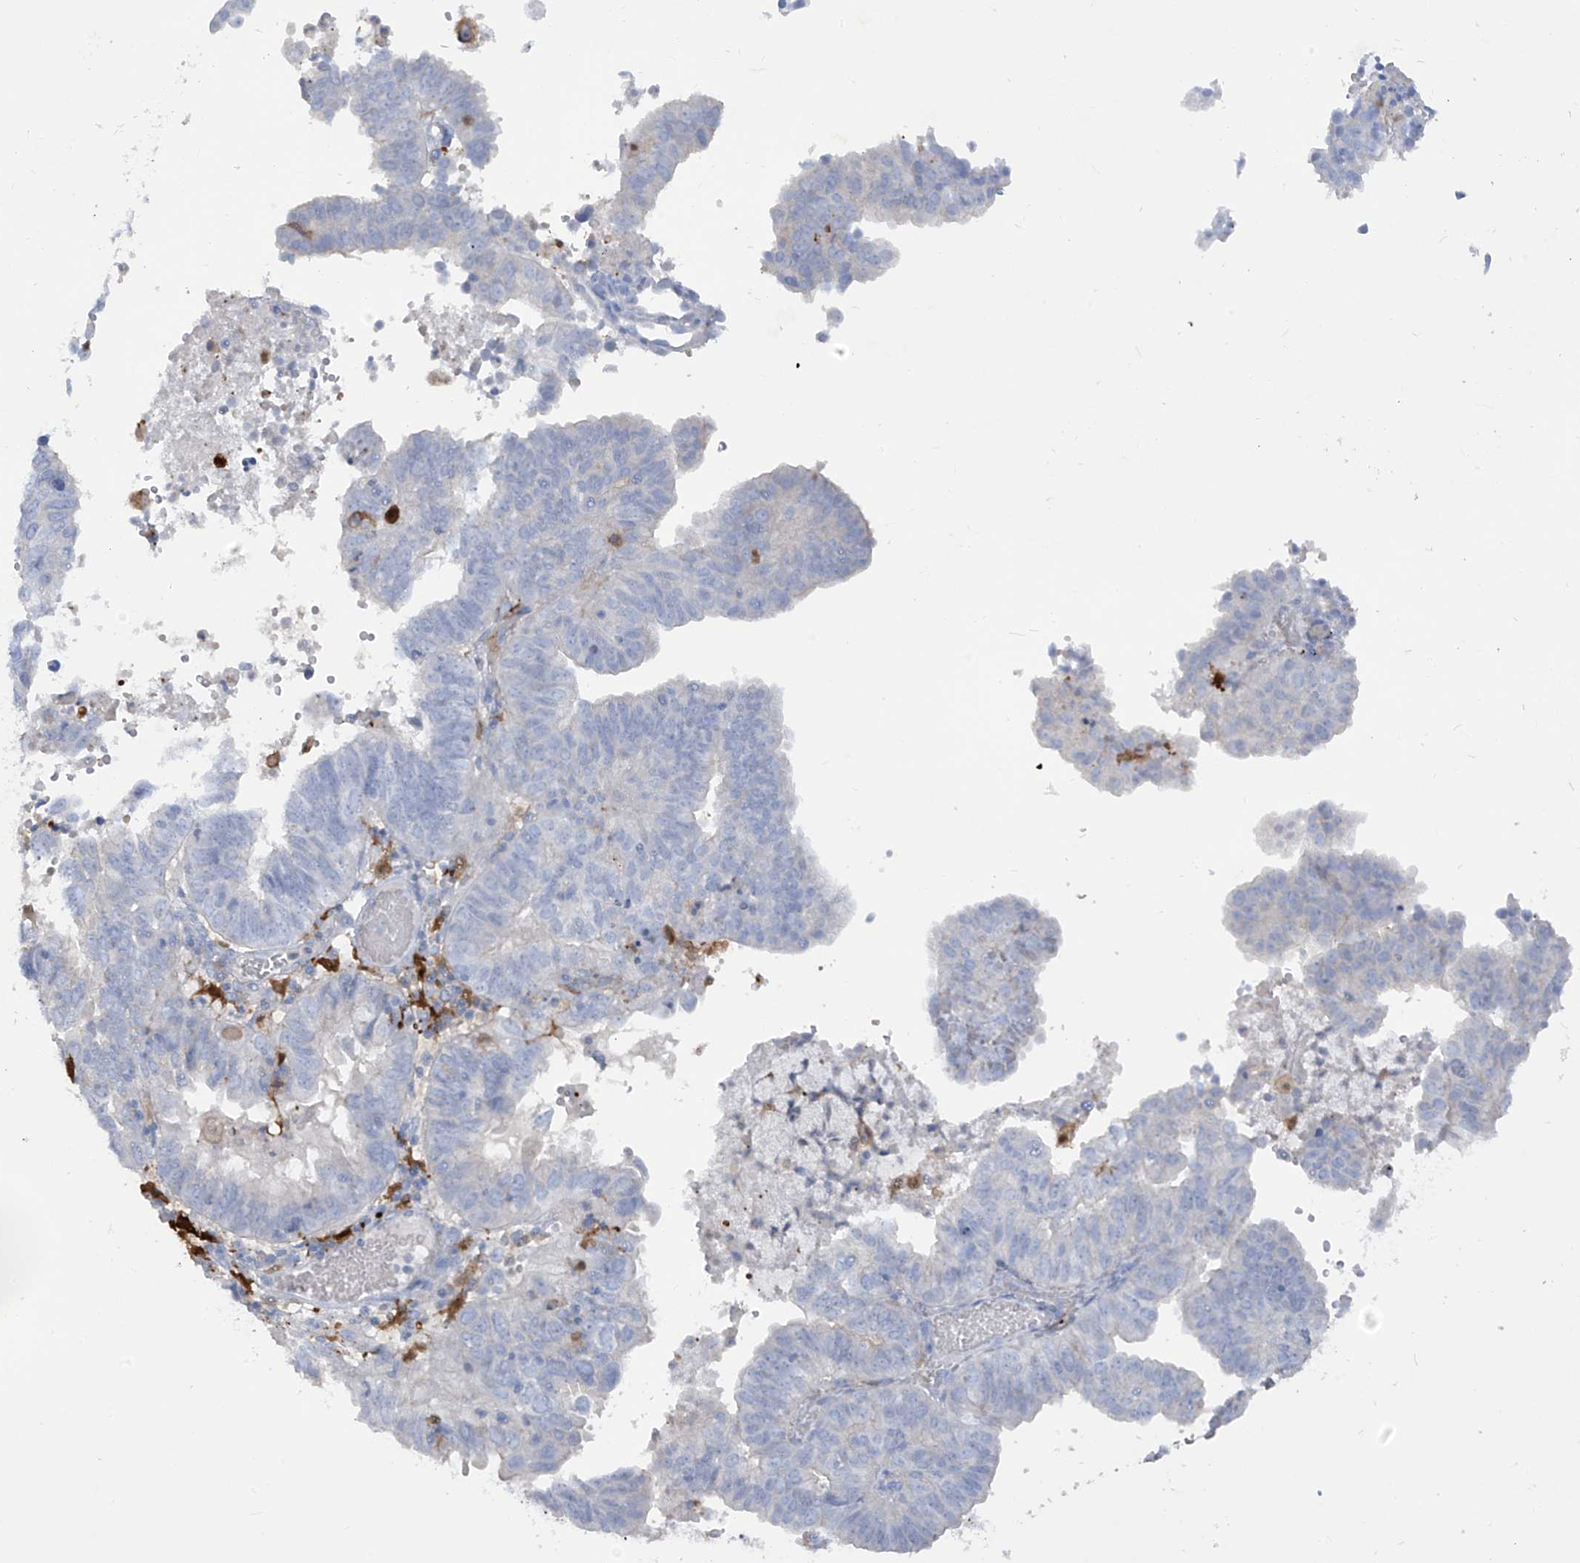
{"staining": {"intensity": "negative", "quantity": "none", "location": "none"}, "tissue": "endometrial cancer", "cell_type": "Tumor cells", "image_type": "cancer", "snomed": [{"axis": "morphology", "description": "Adenocarcinoma, NOS"}, {"axis": "topography", "description": "Uterus"}], "caption": "There is no significant expression in tumor cells of endometrial adenocarcinoma. Nuclei are stained in blue.", "gene": "TRMT2B", "patient": {"sex": "female", "age": 77}}